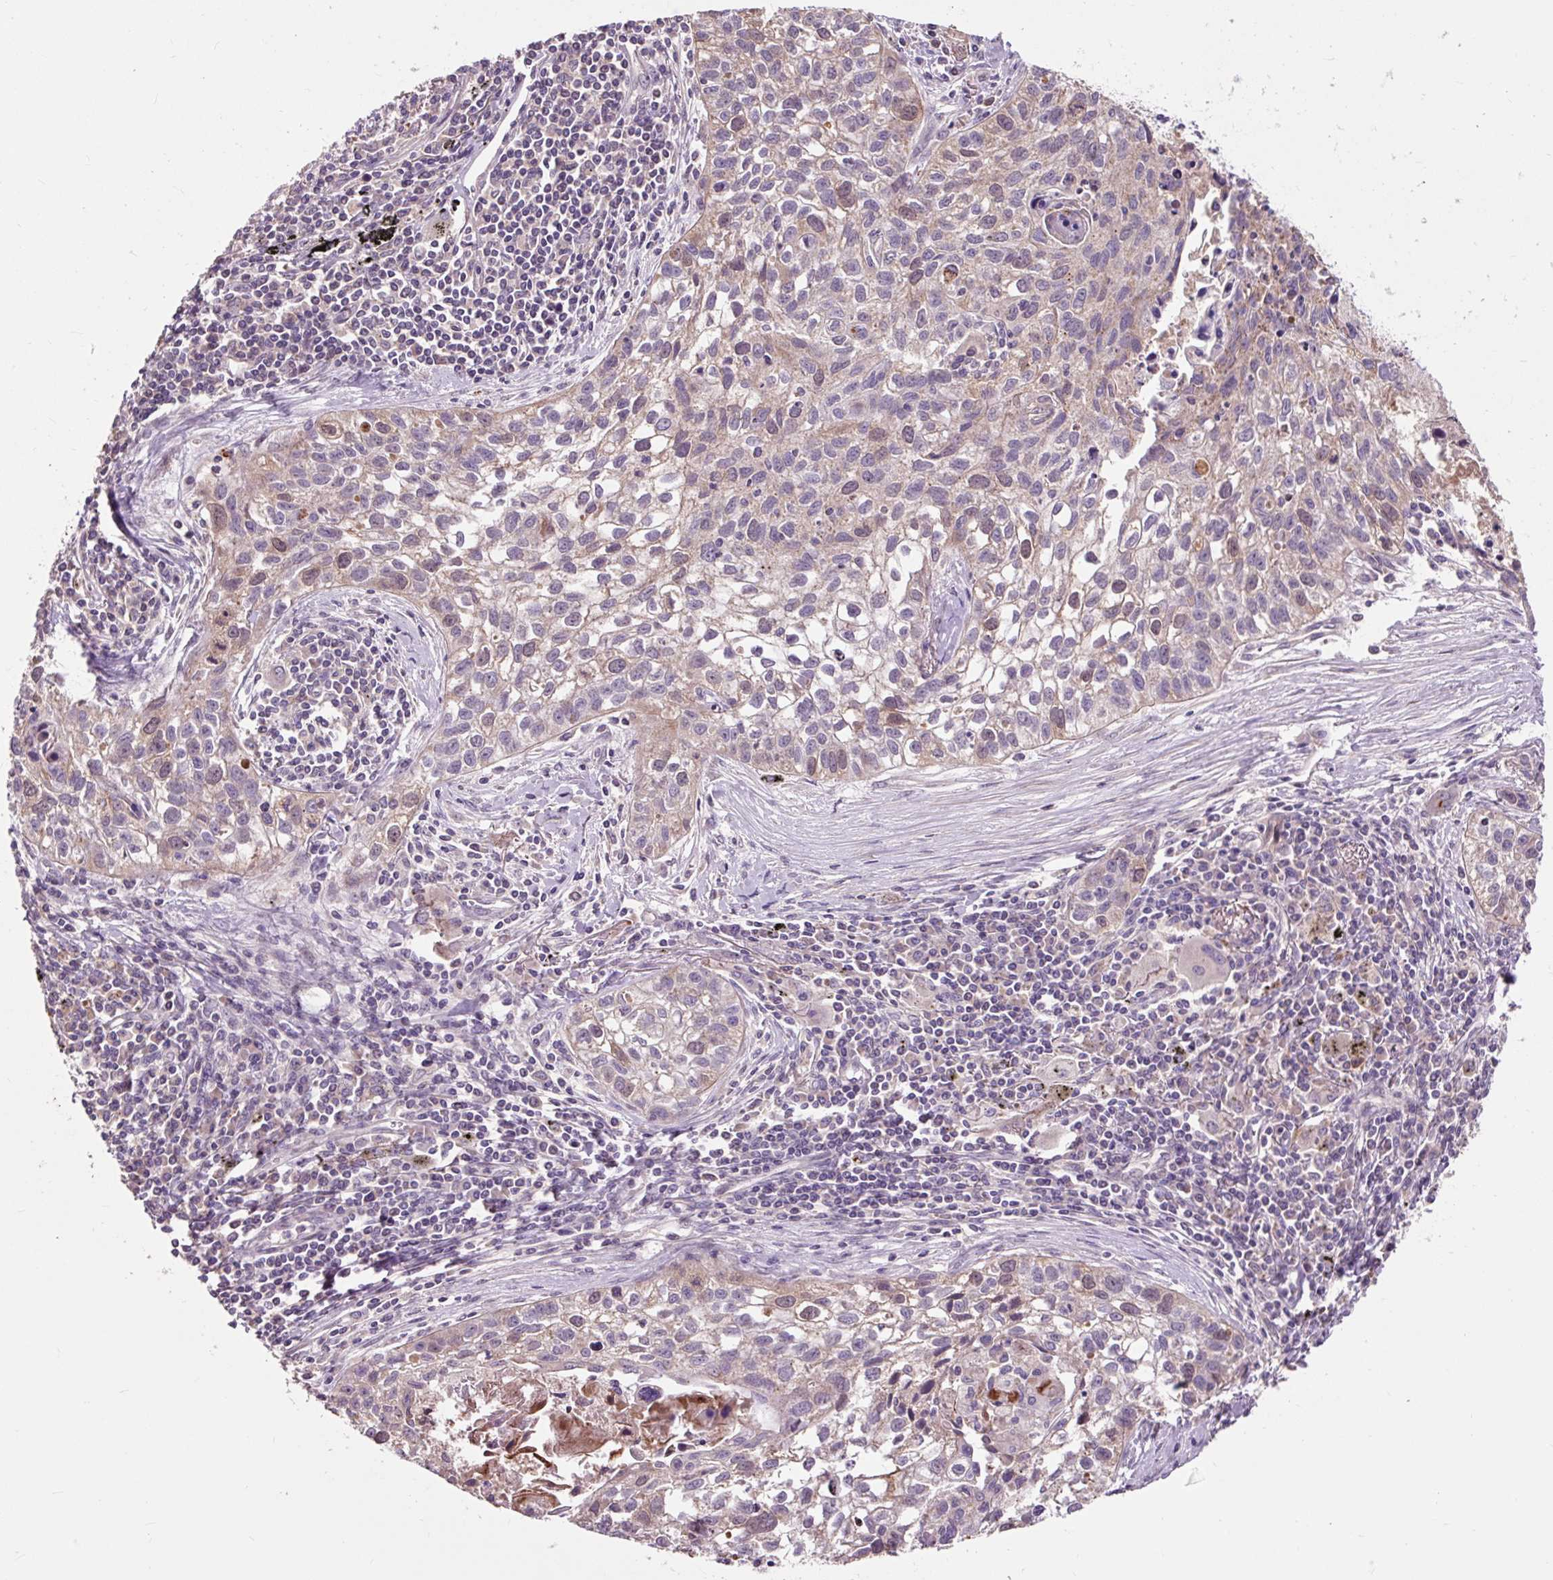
{"staining": {"intensity": "moderate", "quantity": "<25%", "location": "cytoplasmic/membranous"}, "tissue": "lung cancer", "cell_type": "Tumor cells", "image_type": "cancer", "snomed": [{"axis": "morphology", "description": "Squamous cell carcinoma, NOS"}, {"axis": "topography", "description": "Lung"}], "caption": "DAB (3,3'-diaminobenzidine) immunohistochemical staining of lung squamous cell carcinoma reveals moderate cytoplasmic/membranous protein positivity in about <25% of tumor cells.", "gene": "PRIMPOL", "patient": {"sex": "male", "age": 74}}